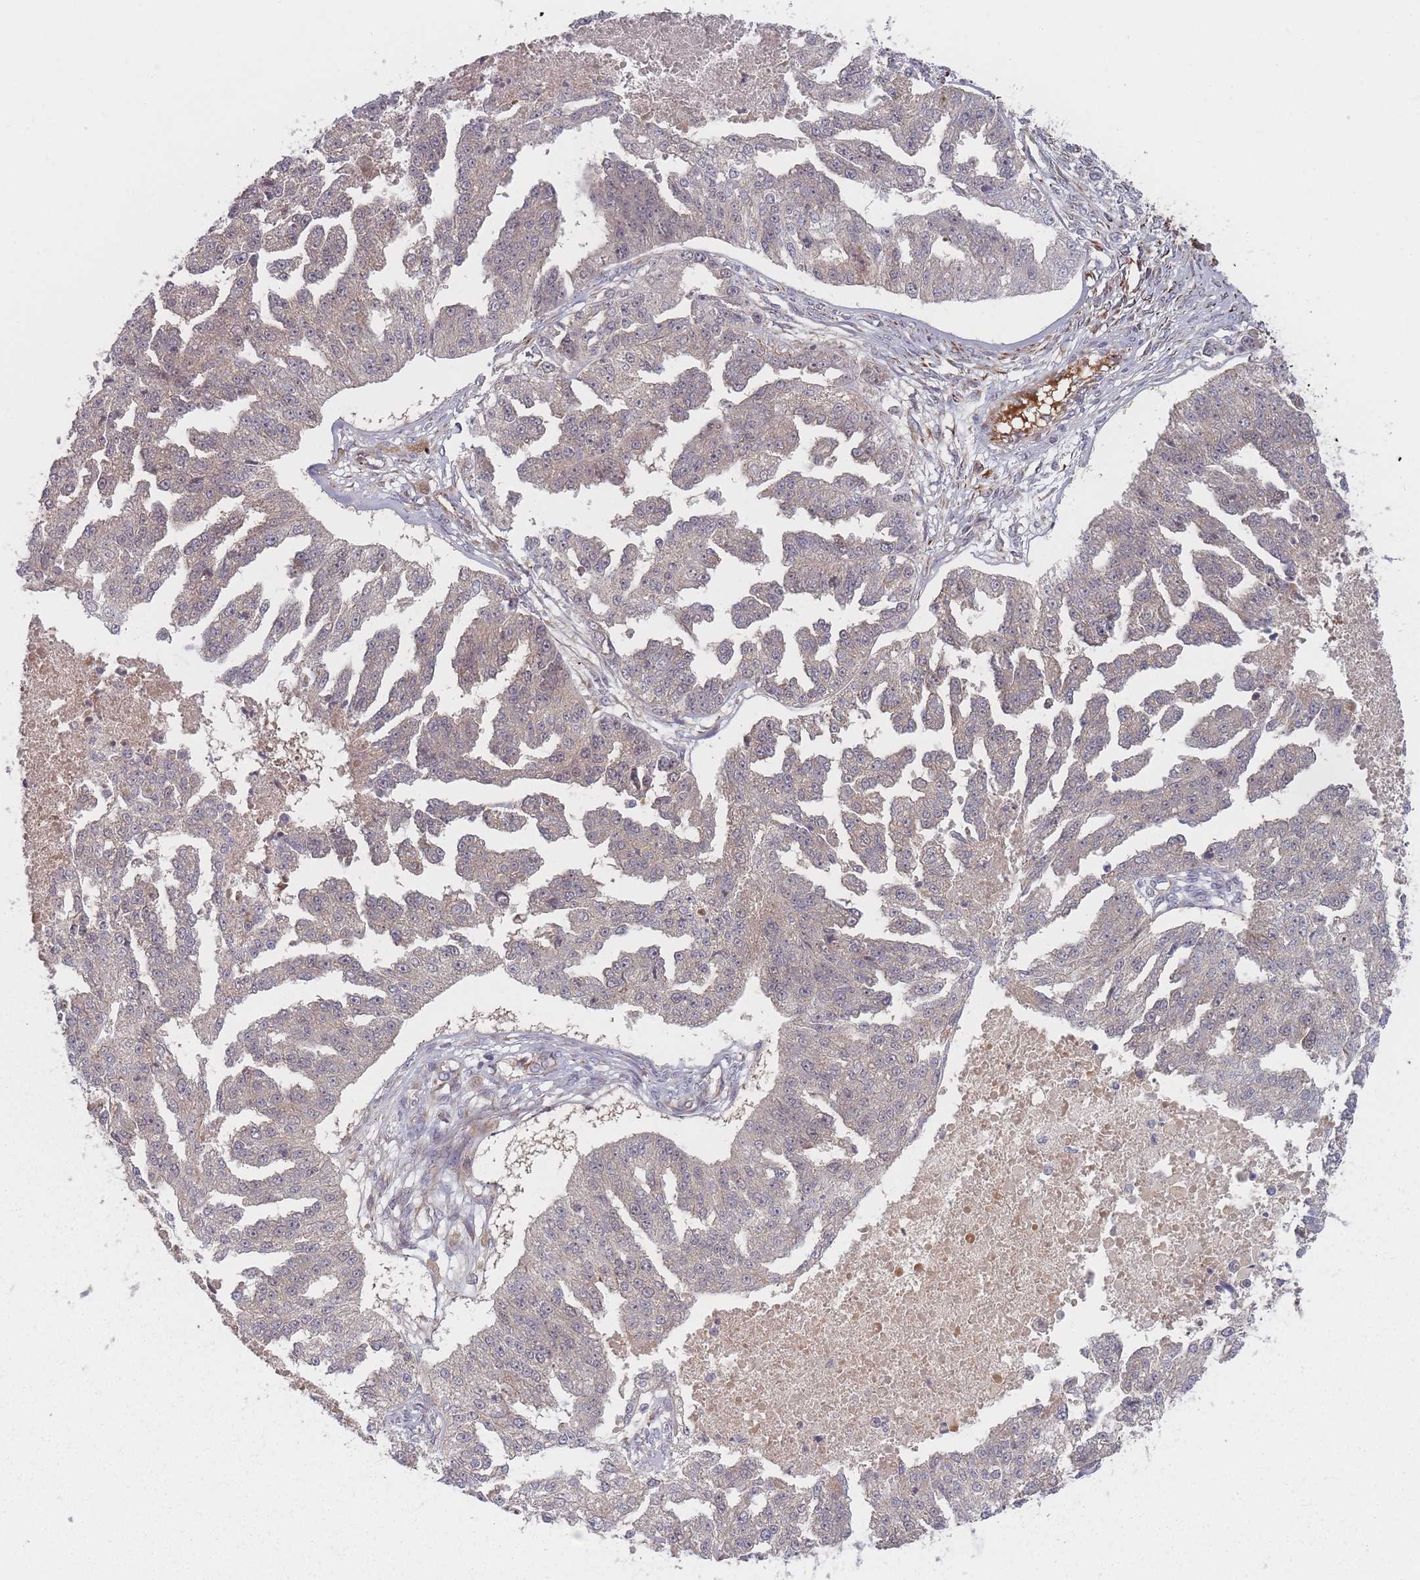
{"staining": {"intensity": "negative", "quantity": "none", "location": "none"}, "tissue": "ovarian cancer", "cell_type": "Tumor cells", "image_type": "cancer", "snomed": [{"axis": "morphology", "description": "Cystadenocarcinoma, serous, NOS"}, {"axis": "topography", "description": "Ovary"}], "caption": "This is an IHC histopathology image of ovarian serous cystadenocarcinoma. There is no expression in tumor cells.", "gene": "EEF1AKMT2", "patient": {"sex": "female", "age": 58}}